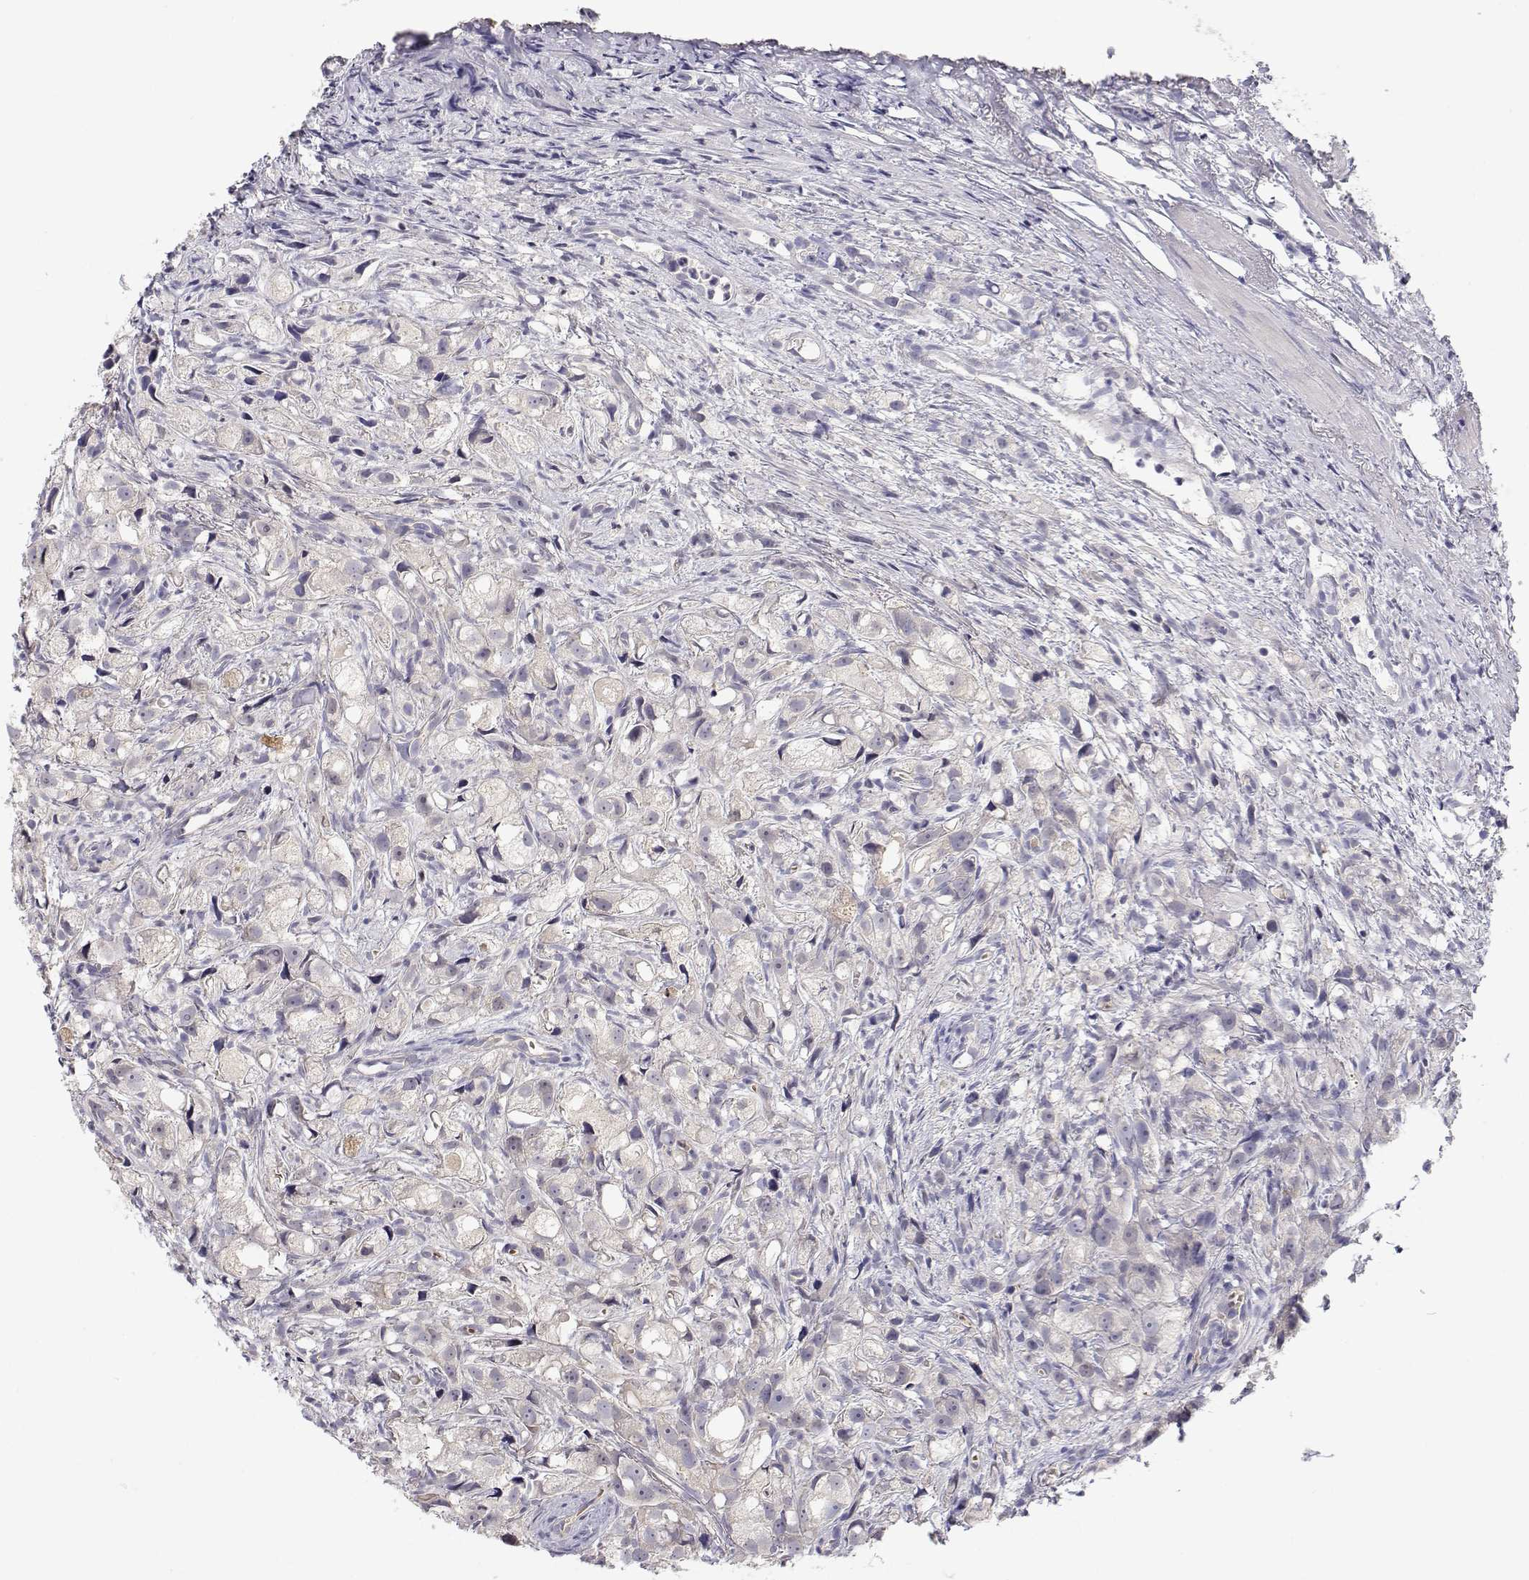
{"staining": {"intensity": "negative", "quantity": "none", "location": "none"}, "tissue": "prostate cancer", "cell_type": "Tumor cells", "image_type": "cancer", "snomed": [{"axis": "morphology", "description": "Adenocarcinoma, High grade"}, {"axis": "topography", "description": "Prostate"}], "caption": "Immunohistochemistry (IHC) histopathology image of neoplastic tissue: high-grade adenocarcinoma (prostate) stained with DAB (3,3'-diaminobenzidine) demonstrates no significant protein expression in tumor cells. (IHC, brightfield microscopy, high magnification).", "gene": "MYPN", "patient": {"sex": "male", "age": 75}}